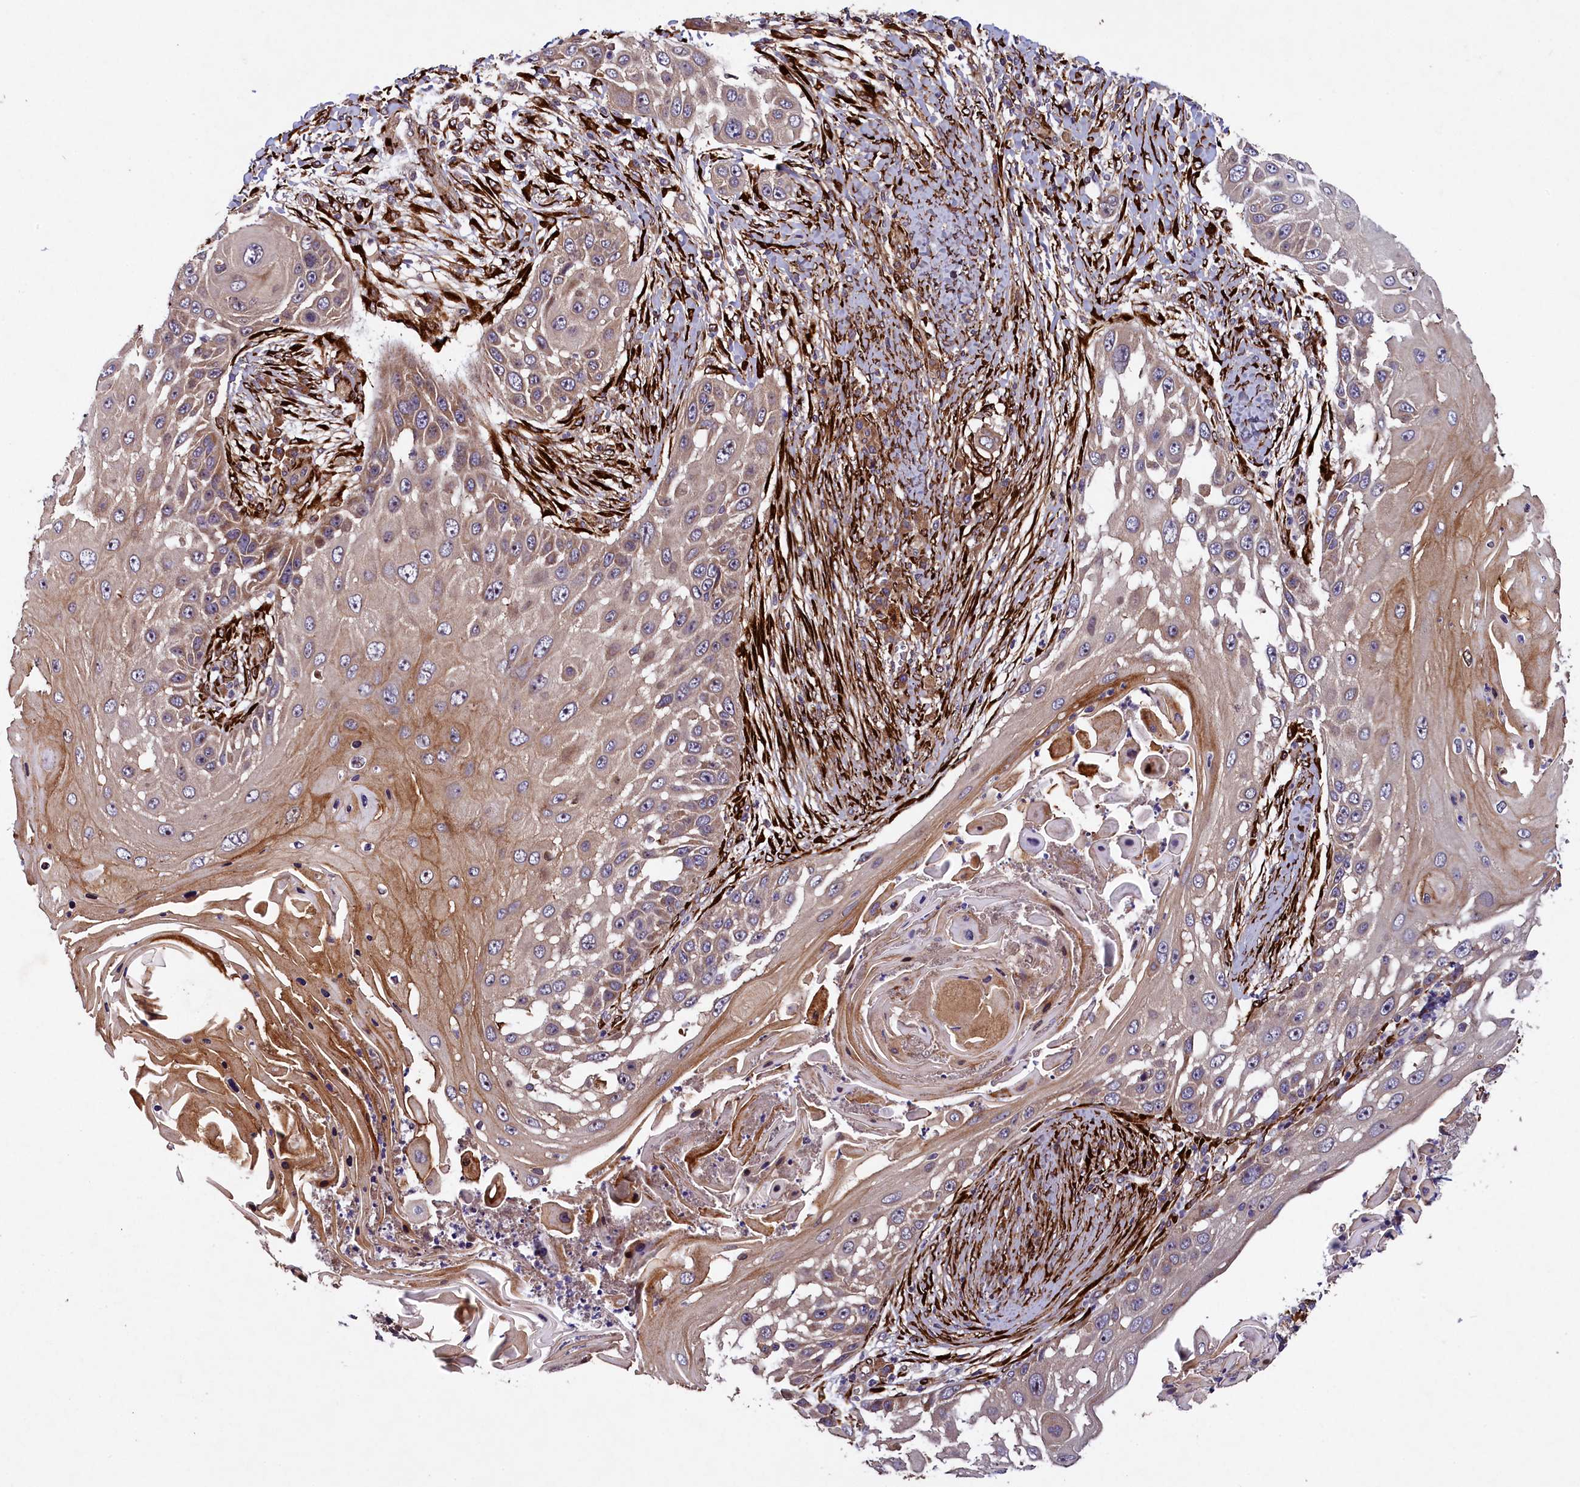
{"staining": {"intensity": "weak", "quantity": ">75%", "location": "cytoplasmic/membranous"}, "tissue": "skin cancer", "cell_type": "Tumor cells", "image_type": "cancer", "snomed": [{"axis": "morphology", "description": "Squamous cell carcinoma, NOS"}, {"axis": "topography", "description": "Skin"}], "caption": "Brown immunohistochemical staining in squamous cell carcinoma (skin) reveals weak cytoplasmic/membranous expression in about >75% of tumor cells. The staining was performed using DAB, with brown indicating positive protein expression. Nuclei are stained blue with hematoxylin.", "gene": "ARRDC4", "patient": {"sex": "female", "age": 44}}